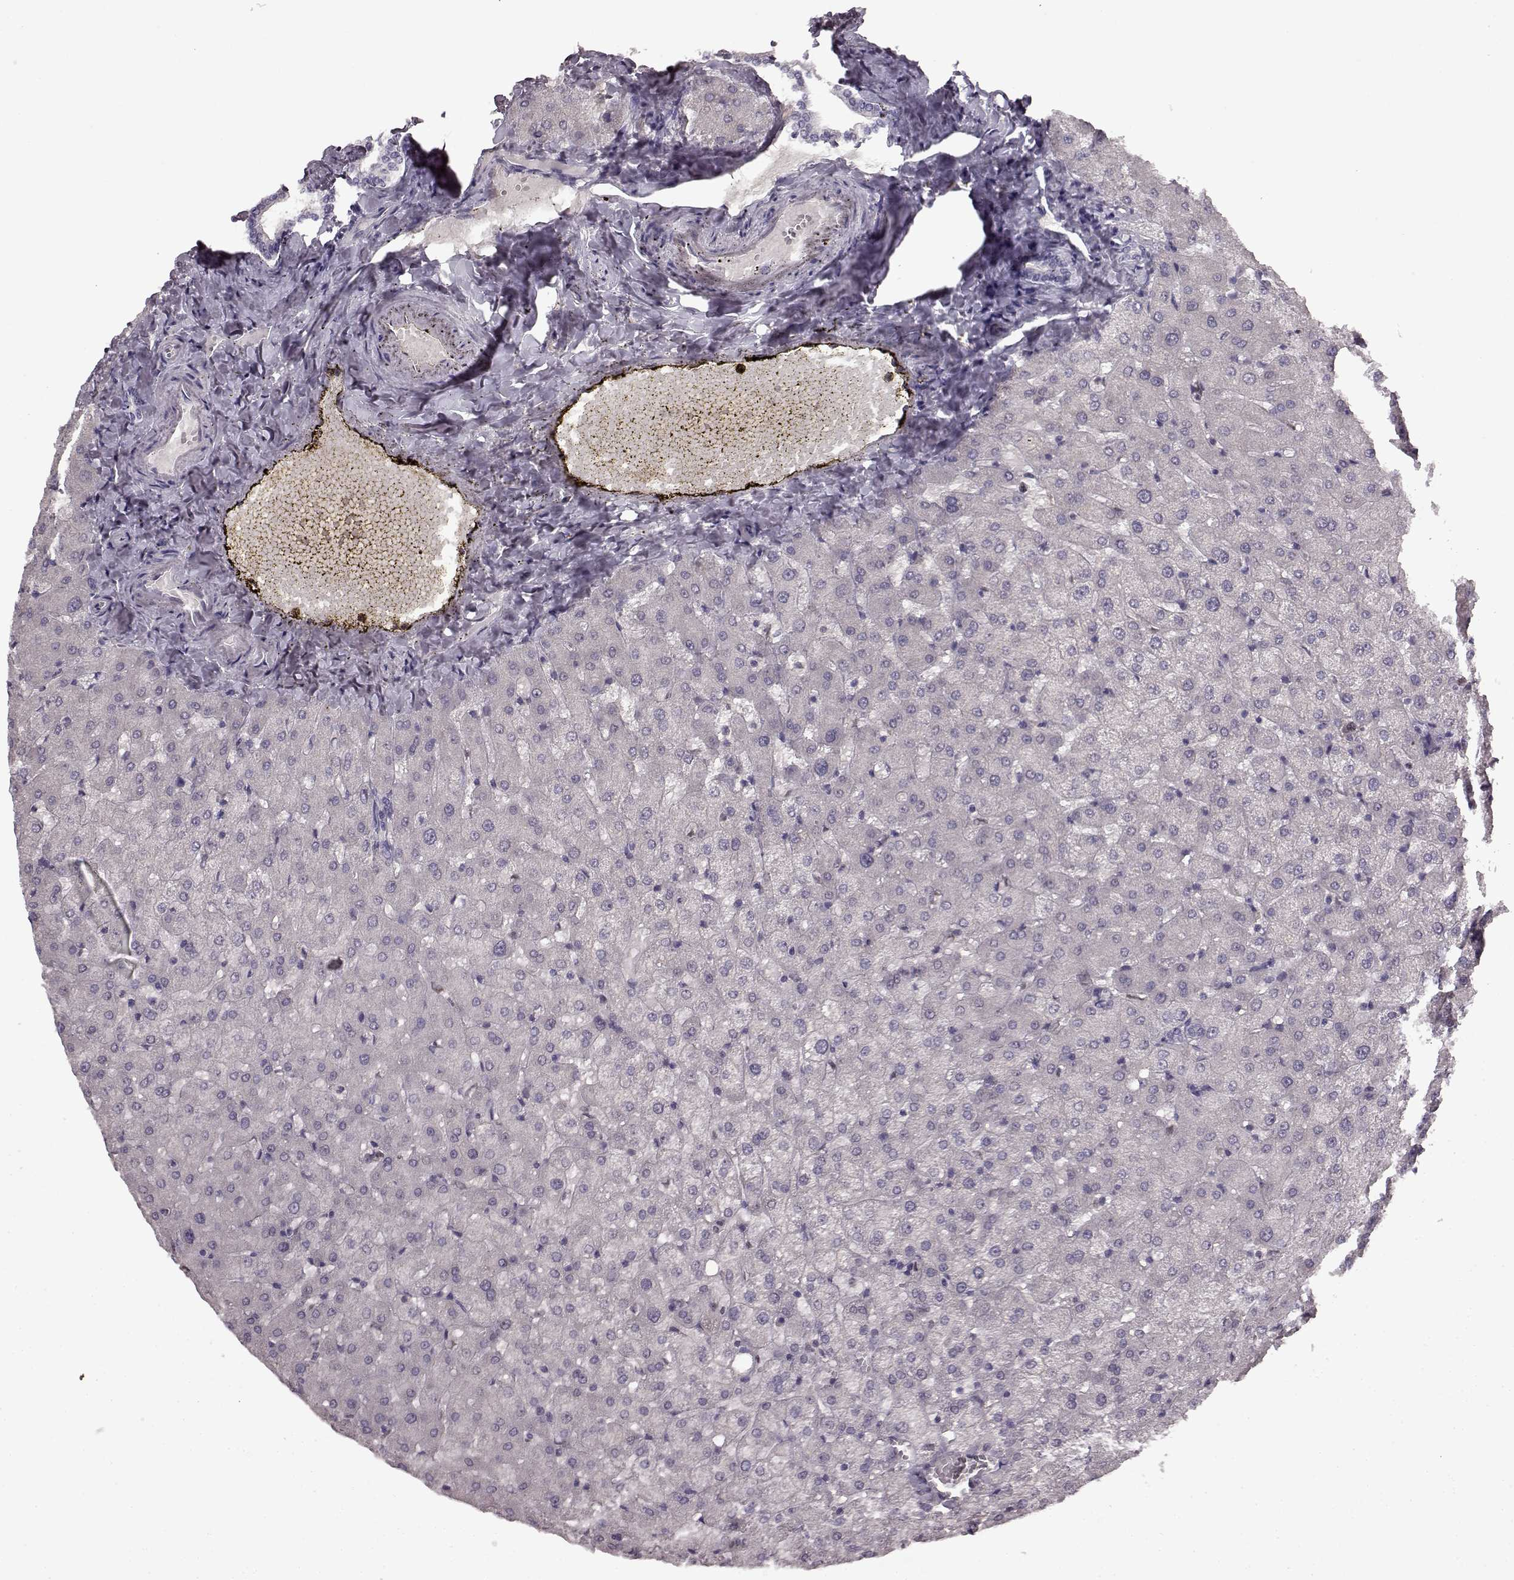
{"staining": {"intensity": "negative", "quantity": "none", "location": "none"}, "tissue": "liver", "cell_type": "Cholangiocytes", "image_type": "normal", "snomed": [{"axis": "morphology", "description": "Normal tissue, NOS"}, {"axis": "topography", "description": "Liver"}], "caption": "Micrograph shows no significant protein expression in cholangiocytes of benign liver. Brightfield microscopy of immunohistochemistry stained with DAB (brown) and hematoxylin (blue), captured at high magnification.", "gene": "CNGA3", "patient": {"sex": "female", "age": 50}}